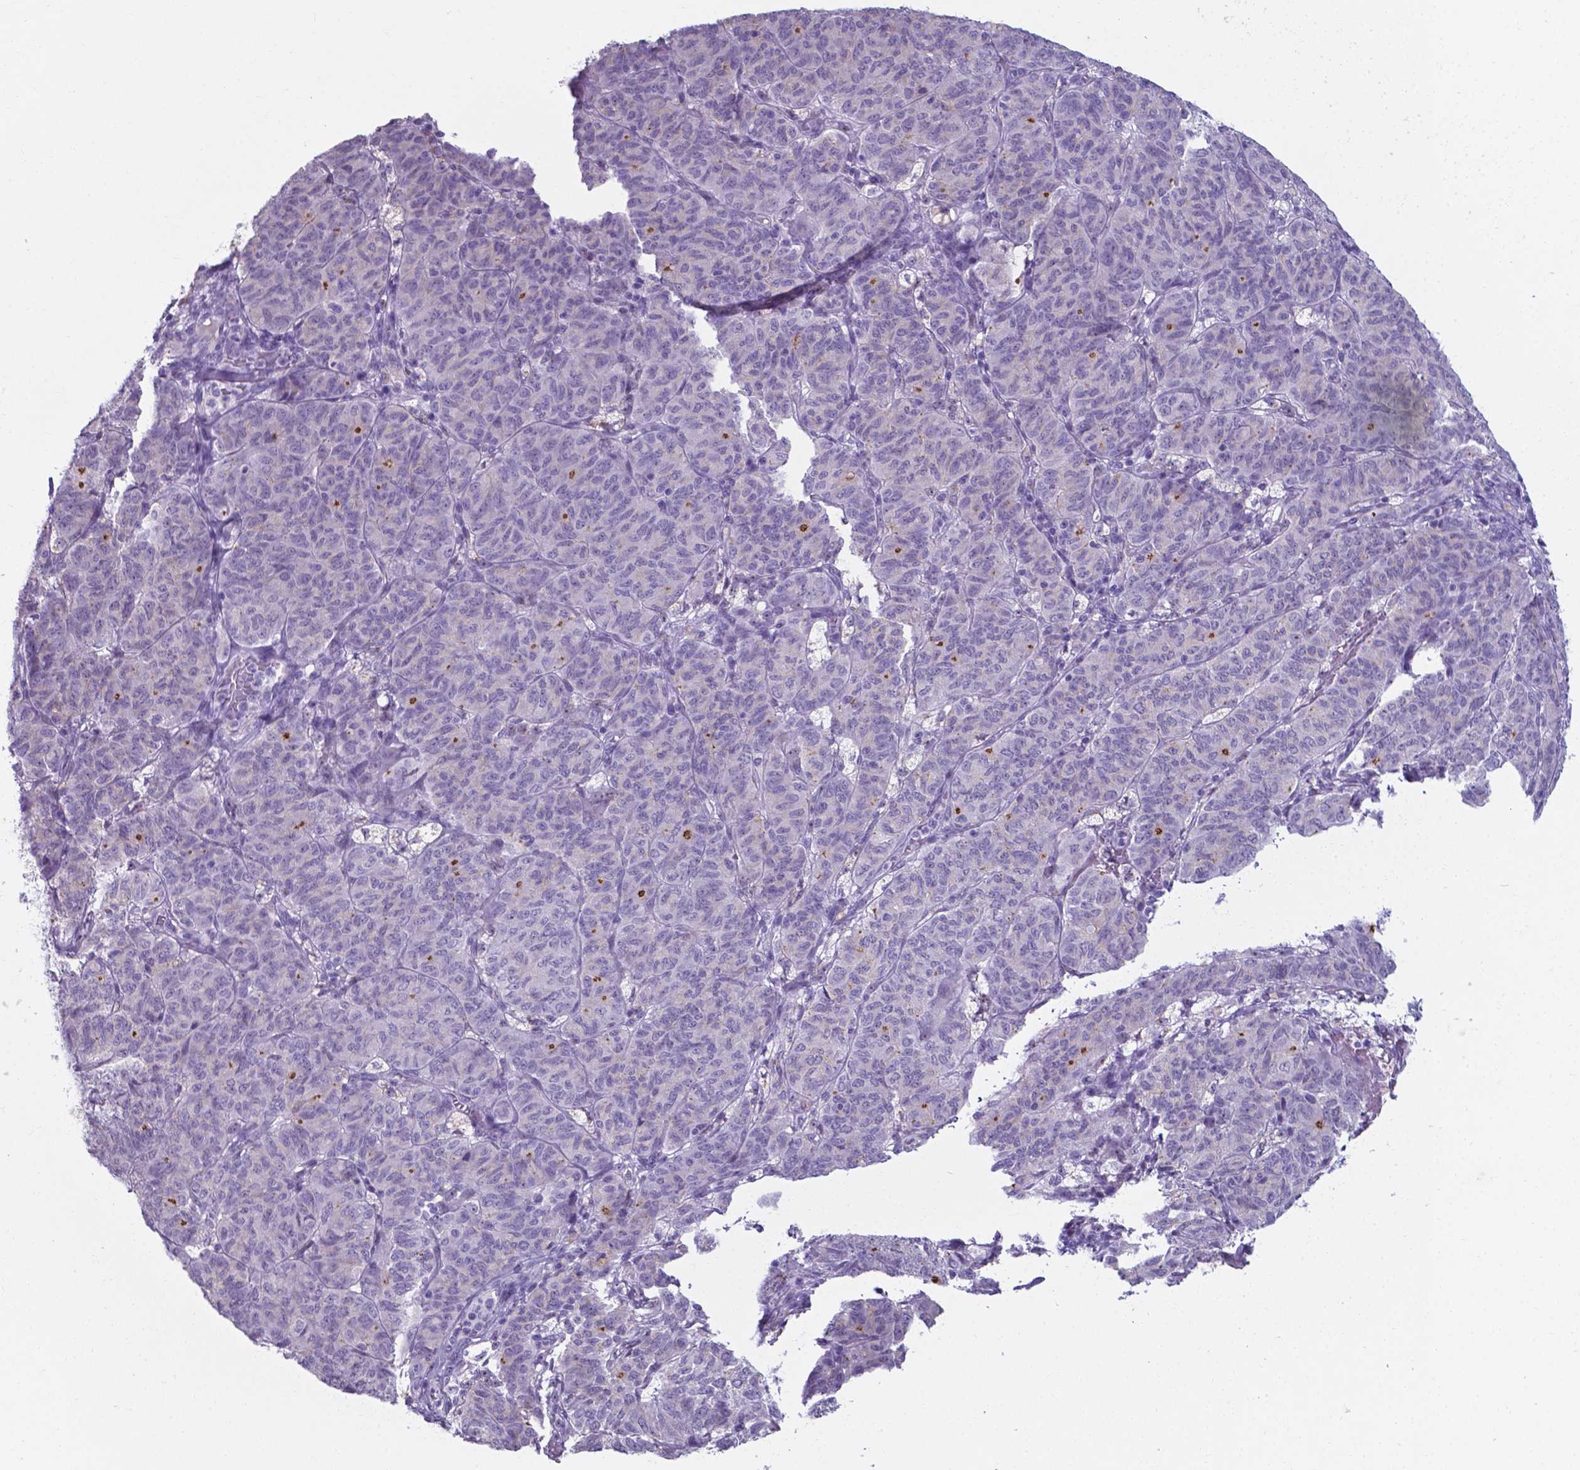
{"staining": {"intensity": "moderate", "quantity": "<25%", "location": "cytoplasmic/membranous"}, "tissue": "ovarian cancer", "cell_type": "Tumor cells", "image_type": "cancer", "snomed": [{"axis": "morphology", "description": "Carcinoma, endometroid"}, {"axis": "topography", "description": "Ovary"}], "caption": "Immunohistochemical staining of ovarian cancer (endometroid carcinoma) exhibits low levels of moderate cytoplasmic/membranous protein expression in about <25% of tumor cells. The protein is shown in brown color, while the nuclei are stained blue.", "gene": "AP5B1", "patient": {"sex": "female", "age": 80}}